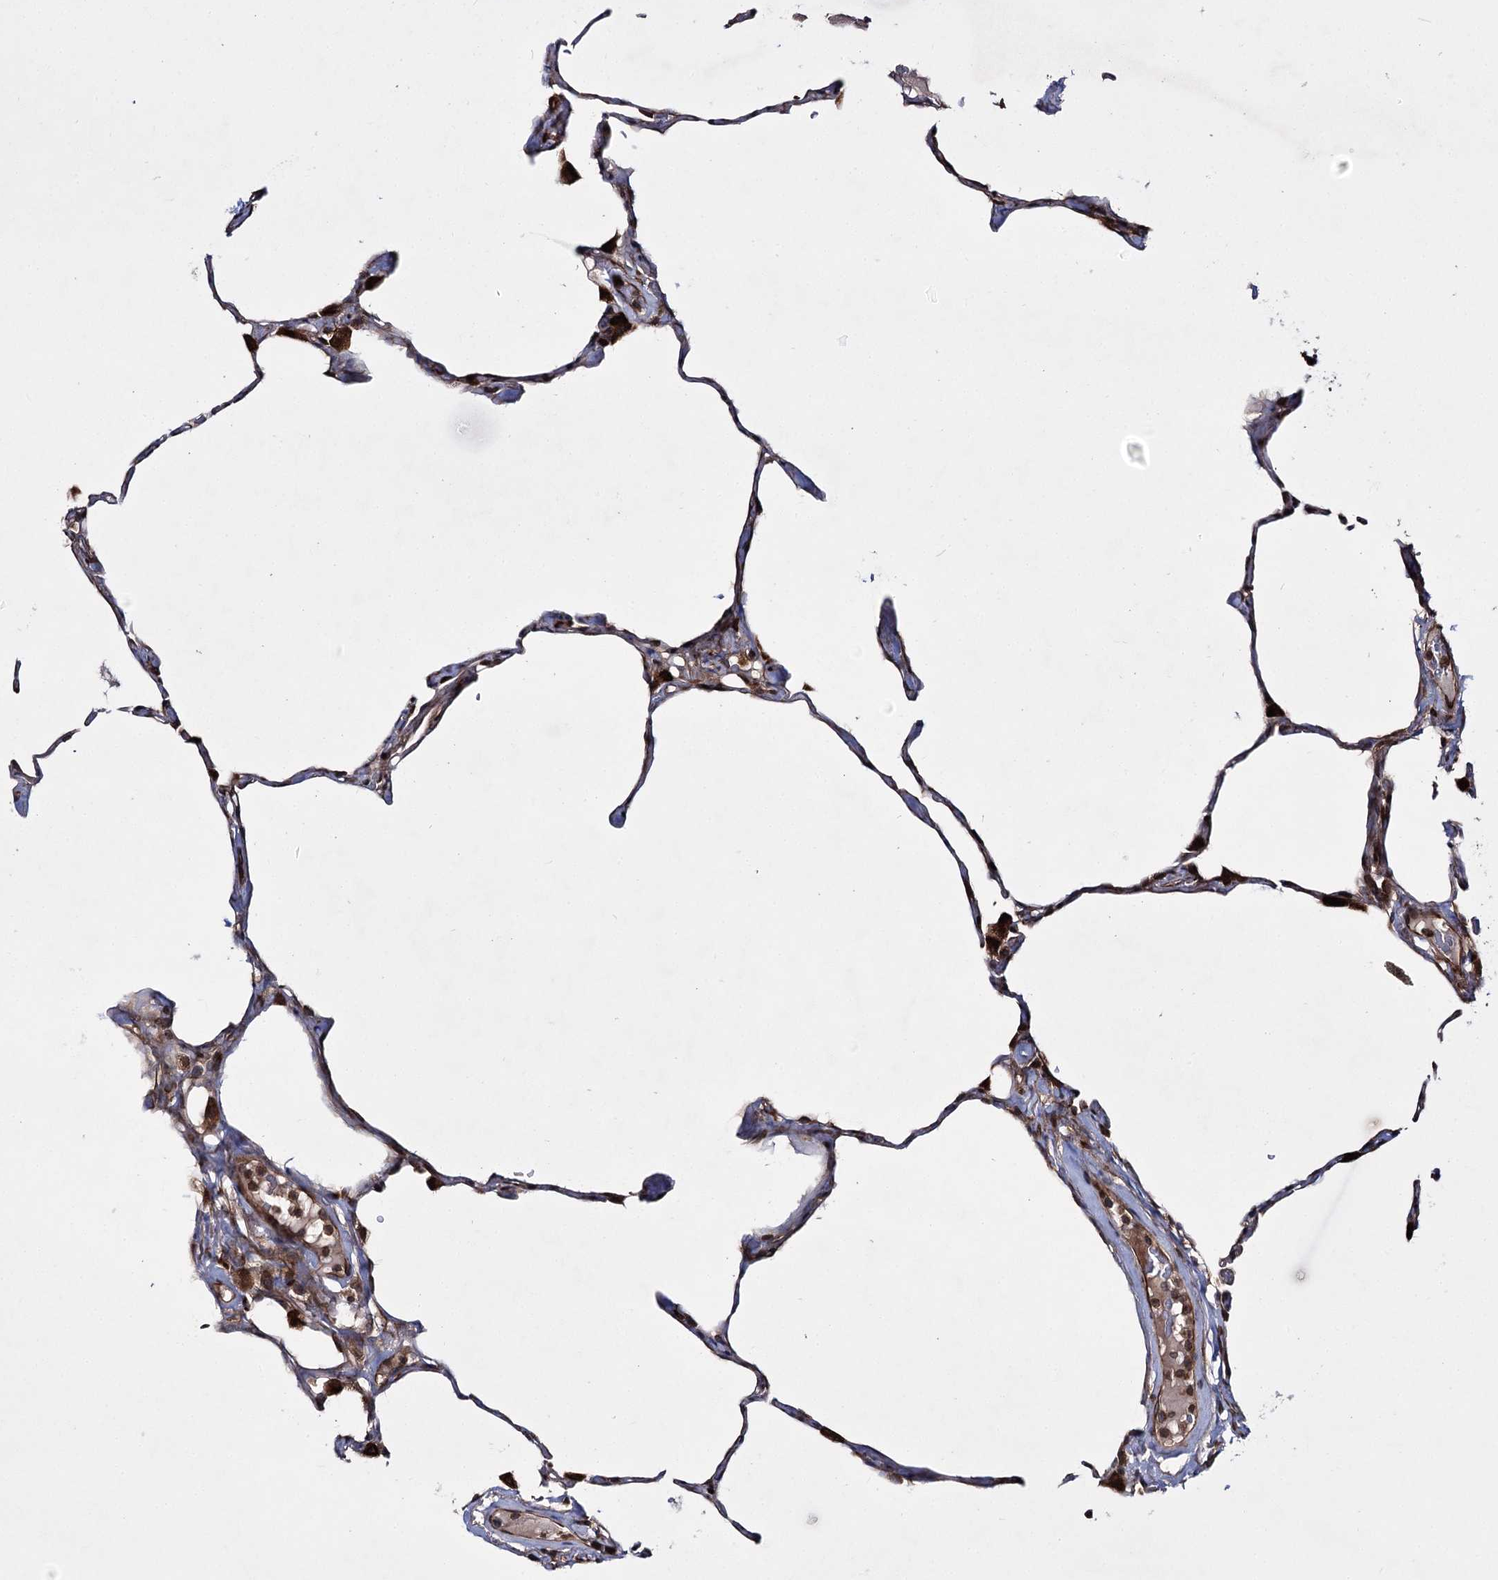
{"staining": {"intensity": "moderate", "quantity": "25%-75%", "location": "cytoplasmic/membranous"}, "tissue": "lung", "cell_type": "Alveolar cells", "image_type": "normal", "snomed": [{"axis": "morphology", "description": "Normal tissue, NOS"}, {"axis": "topography", "description": "Lung"}], "caption": "Protein analysis of benign lung reveals moderate cytoplasmic/membranous staining in about 25%-75% of alveolar cells.", "gene": "HECTD2", "patient": {"sex": "male", "age": 65}}